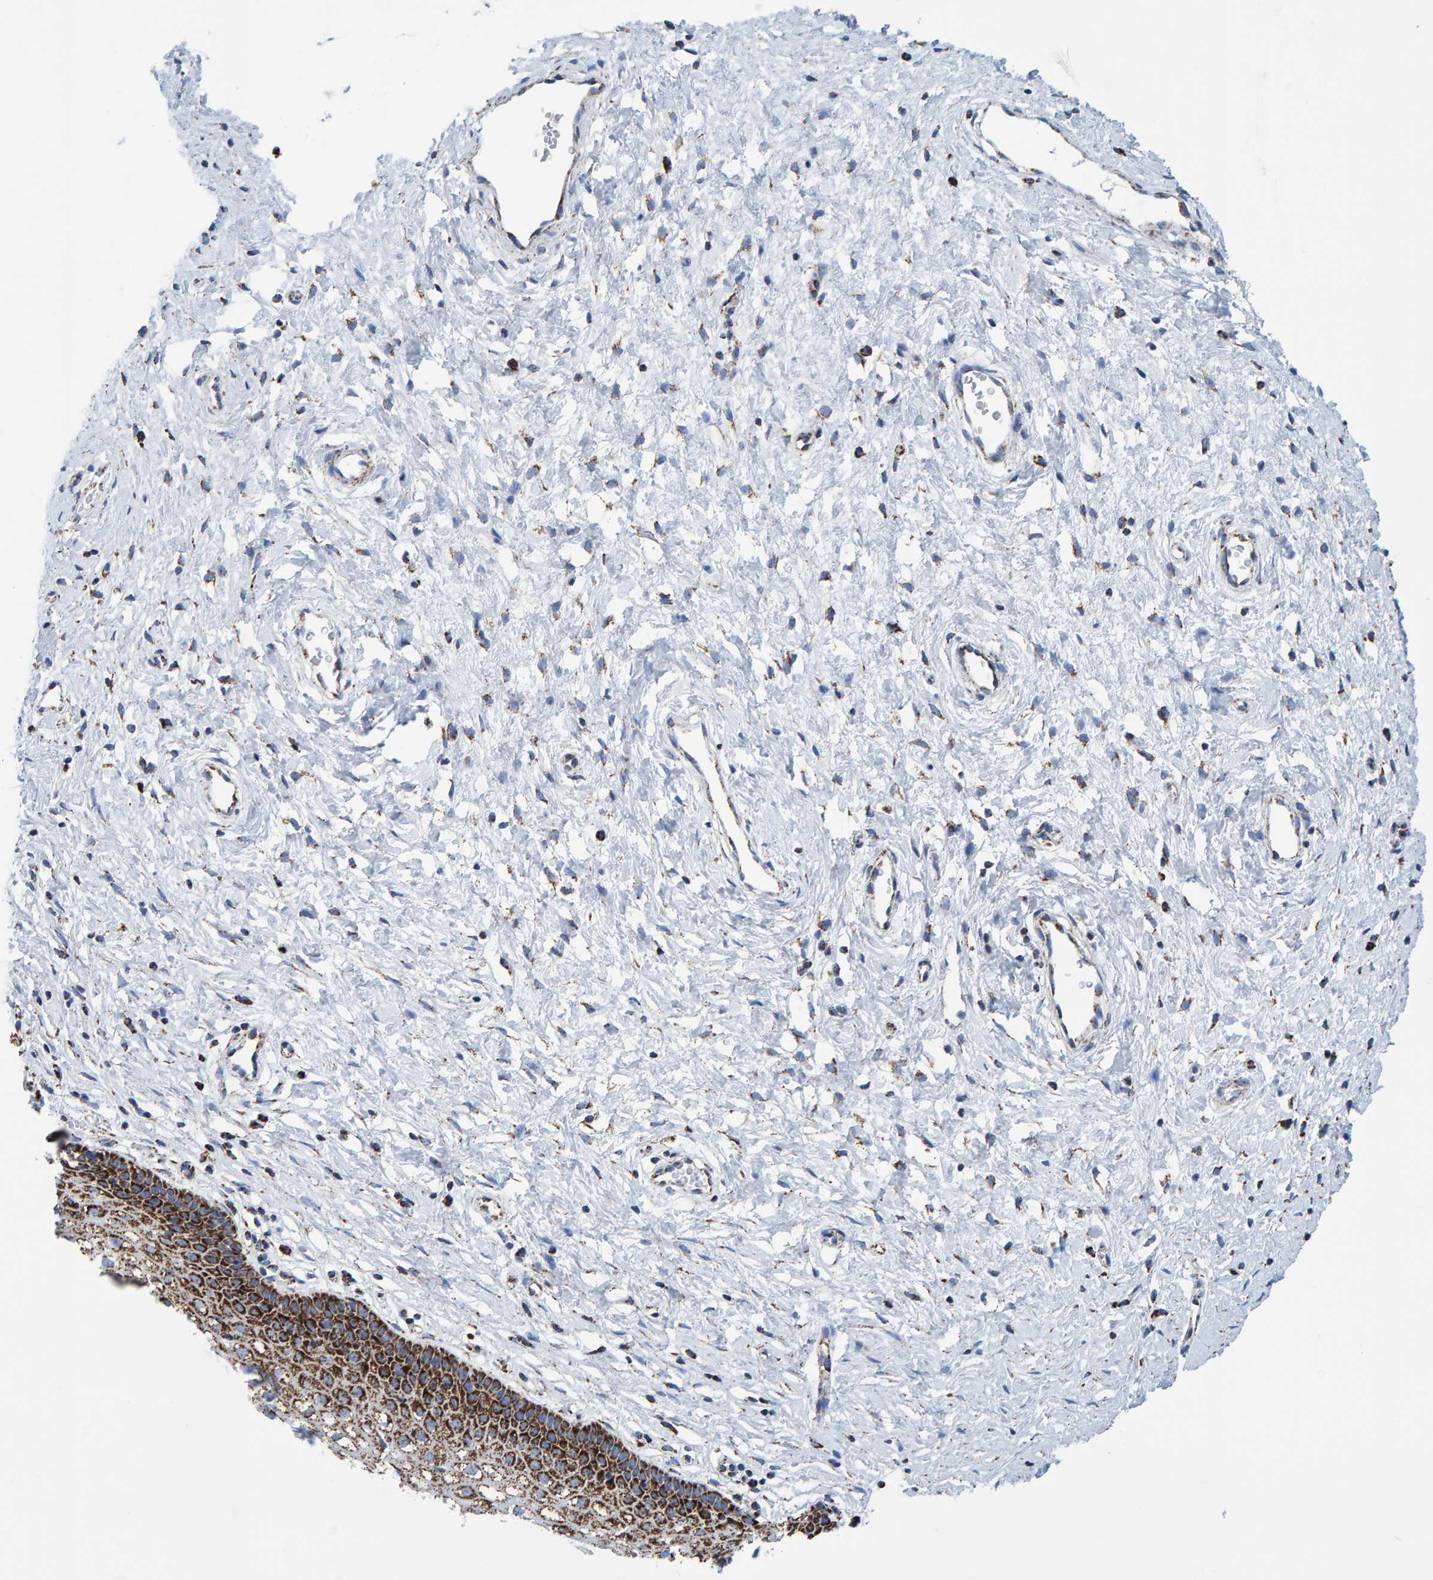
{"staining": {"intensity": "strong", "quantity": ">75%", "location": "cytoplasmic/membranous"}, "tissue": "cervix", "cell_type": "Glandular cells", "image_type": "normal", "snomed": [{"axis": "morphology", "description": "Normal tissue, NOS"}, {"axis": "topography", "description": "Cervix"}], "caption": "DAB immunohistochemical staining of benign cervix displays strong cytoplasmic/membranous protein expression in about >75% of glandular cells. The staining was performed using DAB (3,3'-diaminobenzidine) to visualize the protein expression in brown, while the nuclei were stained in blue with hematoxylin (Magnification: 20x).", "gene": "ENSG00000262660", "patient": {"sex": "female", "age": 27}}